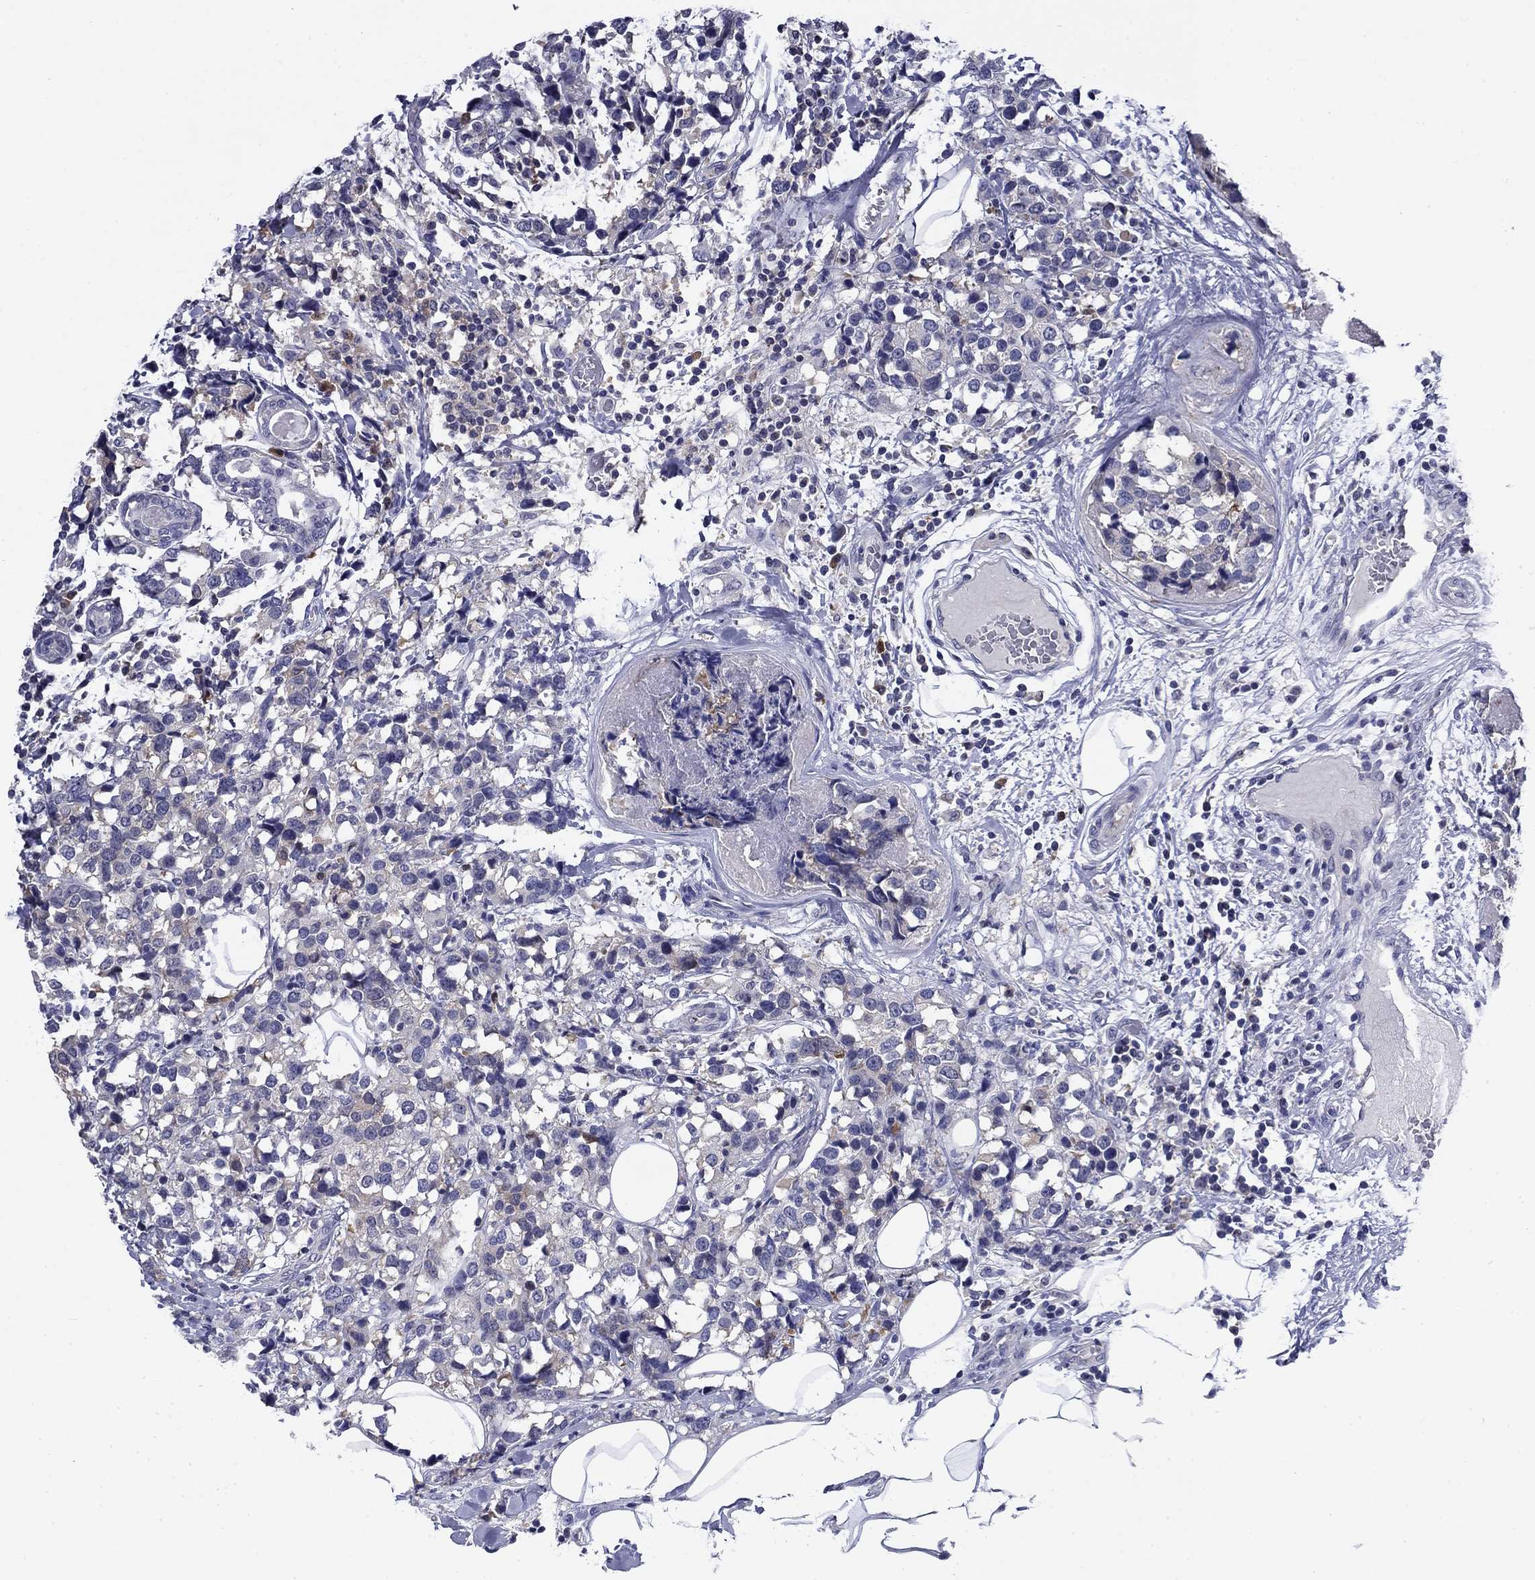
{"staining": {"intensity": "negative", "quantity": "none", "location": "none"}, "tissue": "breast cancer", "cell_type": "Tumor cells", "image_type": "cancer", "snomed": [{"axis": "morphology", "description": "Lobular carcinoma"}, {"axis": "topography", "description": "Breast"}], "caption": "High power microscopy photomicrograph of an IHC image of breast cancer, revealing no significant staining in tumor cells.", "gene": "POU2F2", "patient": {"sex": "female", "age": 59}}